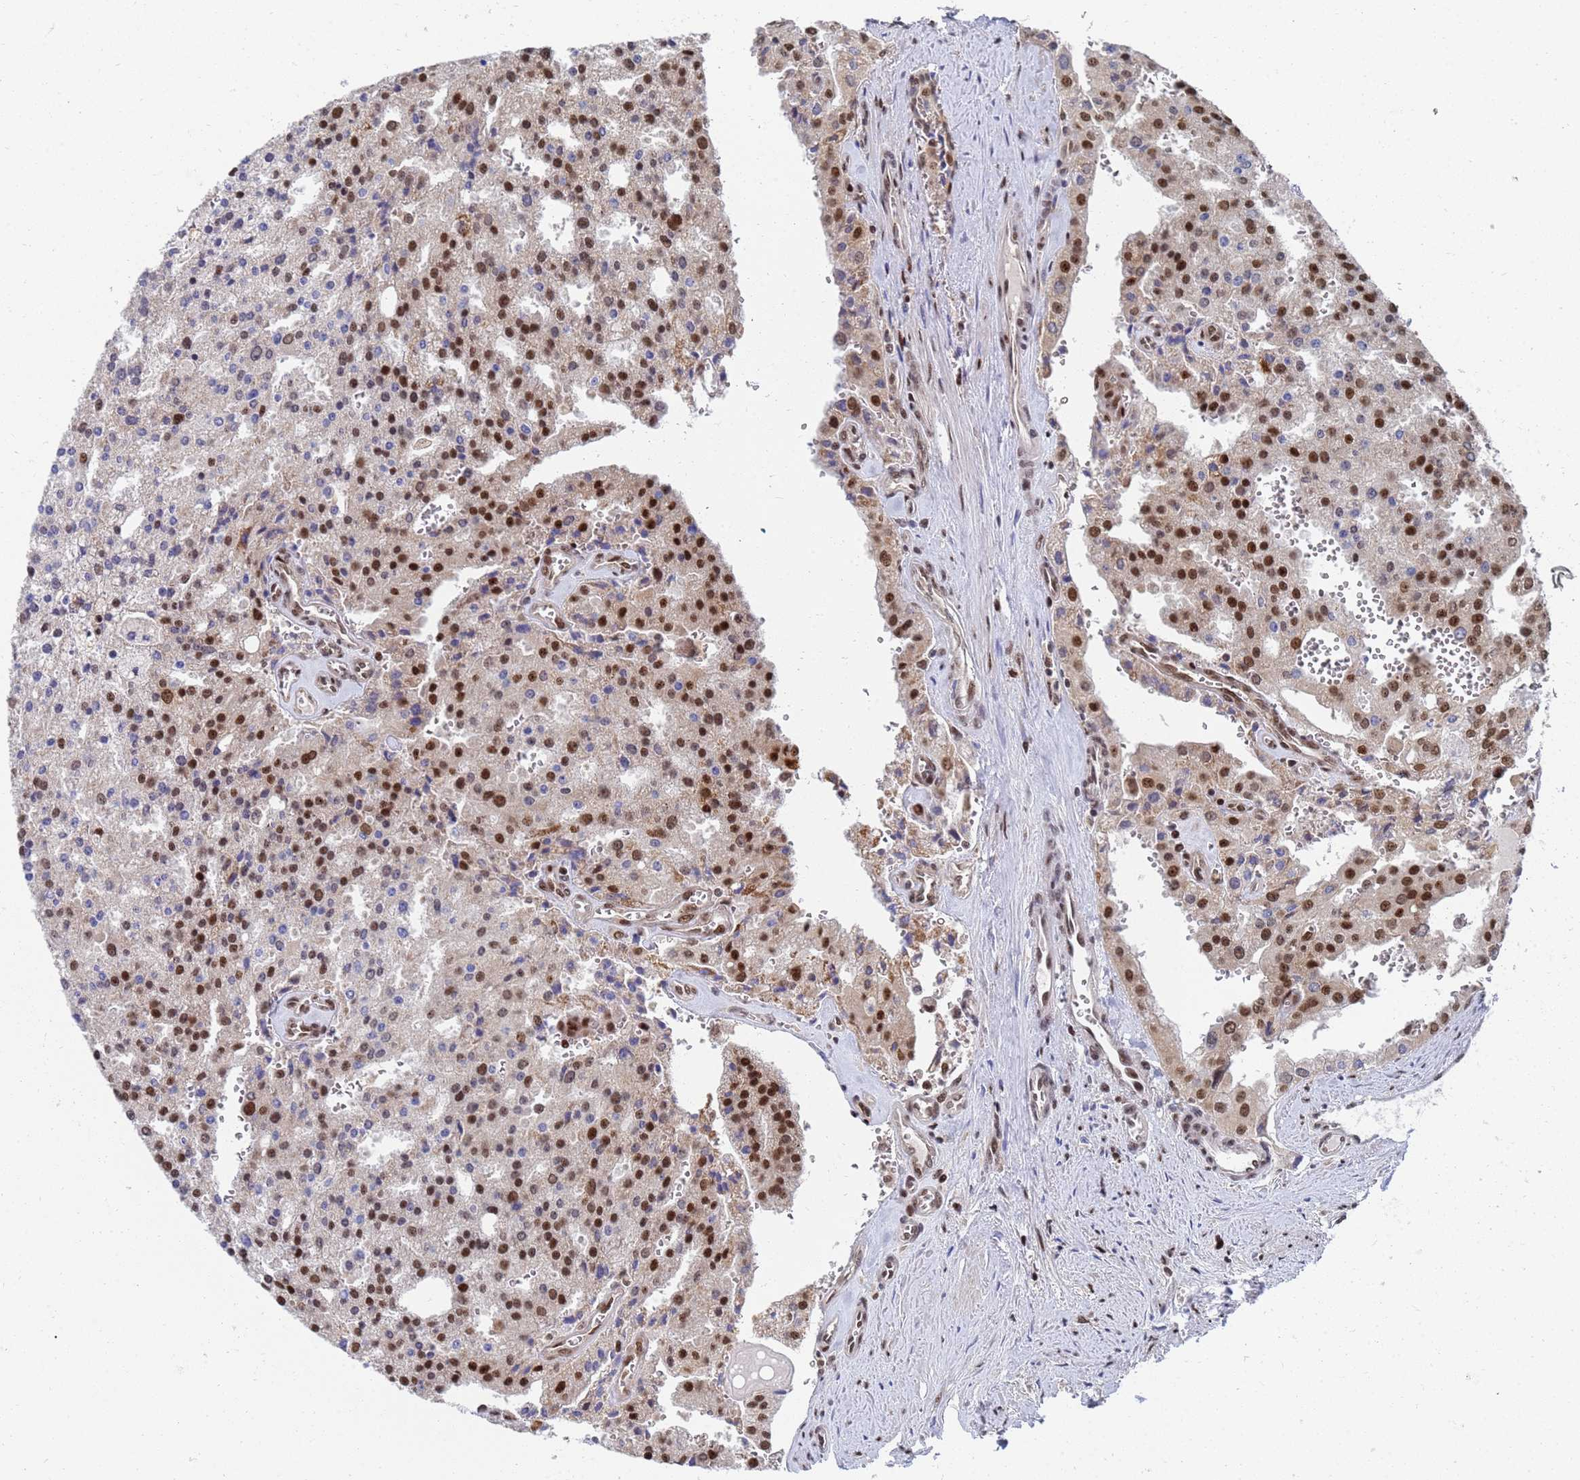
{"staining": {"intensity": "moderate", "quantity": ">75%", "location": "nuclear"}, "tissue": "prostate cancer", "cell_type": "Tumor cells", "image_type": "cancer", "snomed": [{"axis": "morphology", "description": "Adenocarcinoma, High grade"}, {"axis": "topography", "description": "Prostate"}], "caption": "Immunohistochemistry (IHC) histopathology image of neoplastic tissue: prostate cancer (adenocarcinoma (high-grade)) stained using immunohistochemistry demonstrates medium levels of moderate protein expression localized specifically in the nuclear of tumor cells, appearing as a nuclear brown color.", "gene": "AP5Z1", "patient": {"sex": "male", "age": 68}}